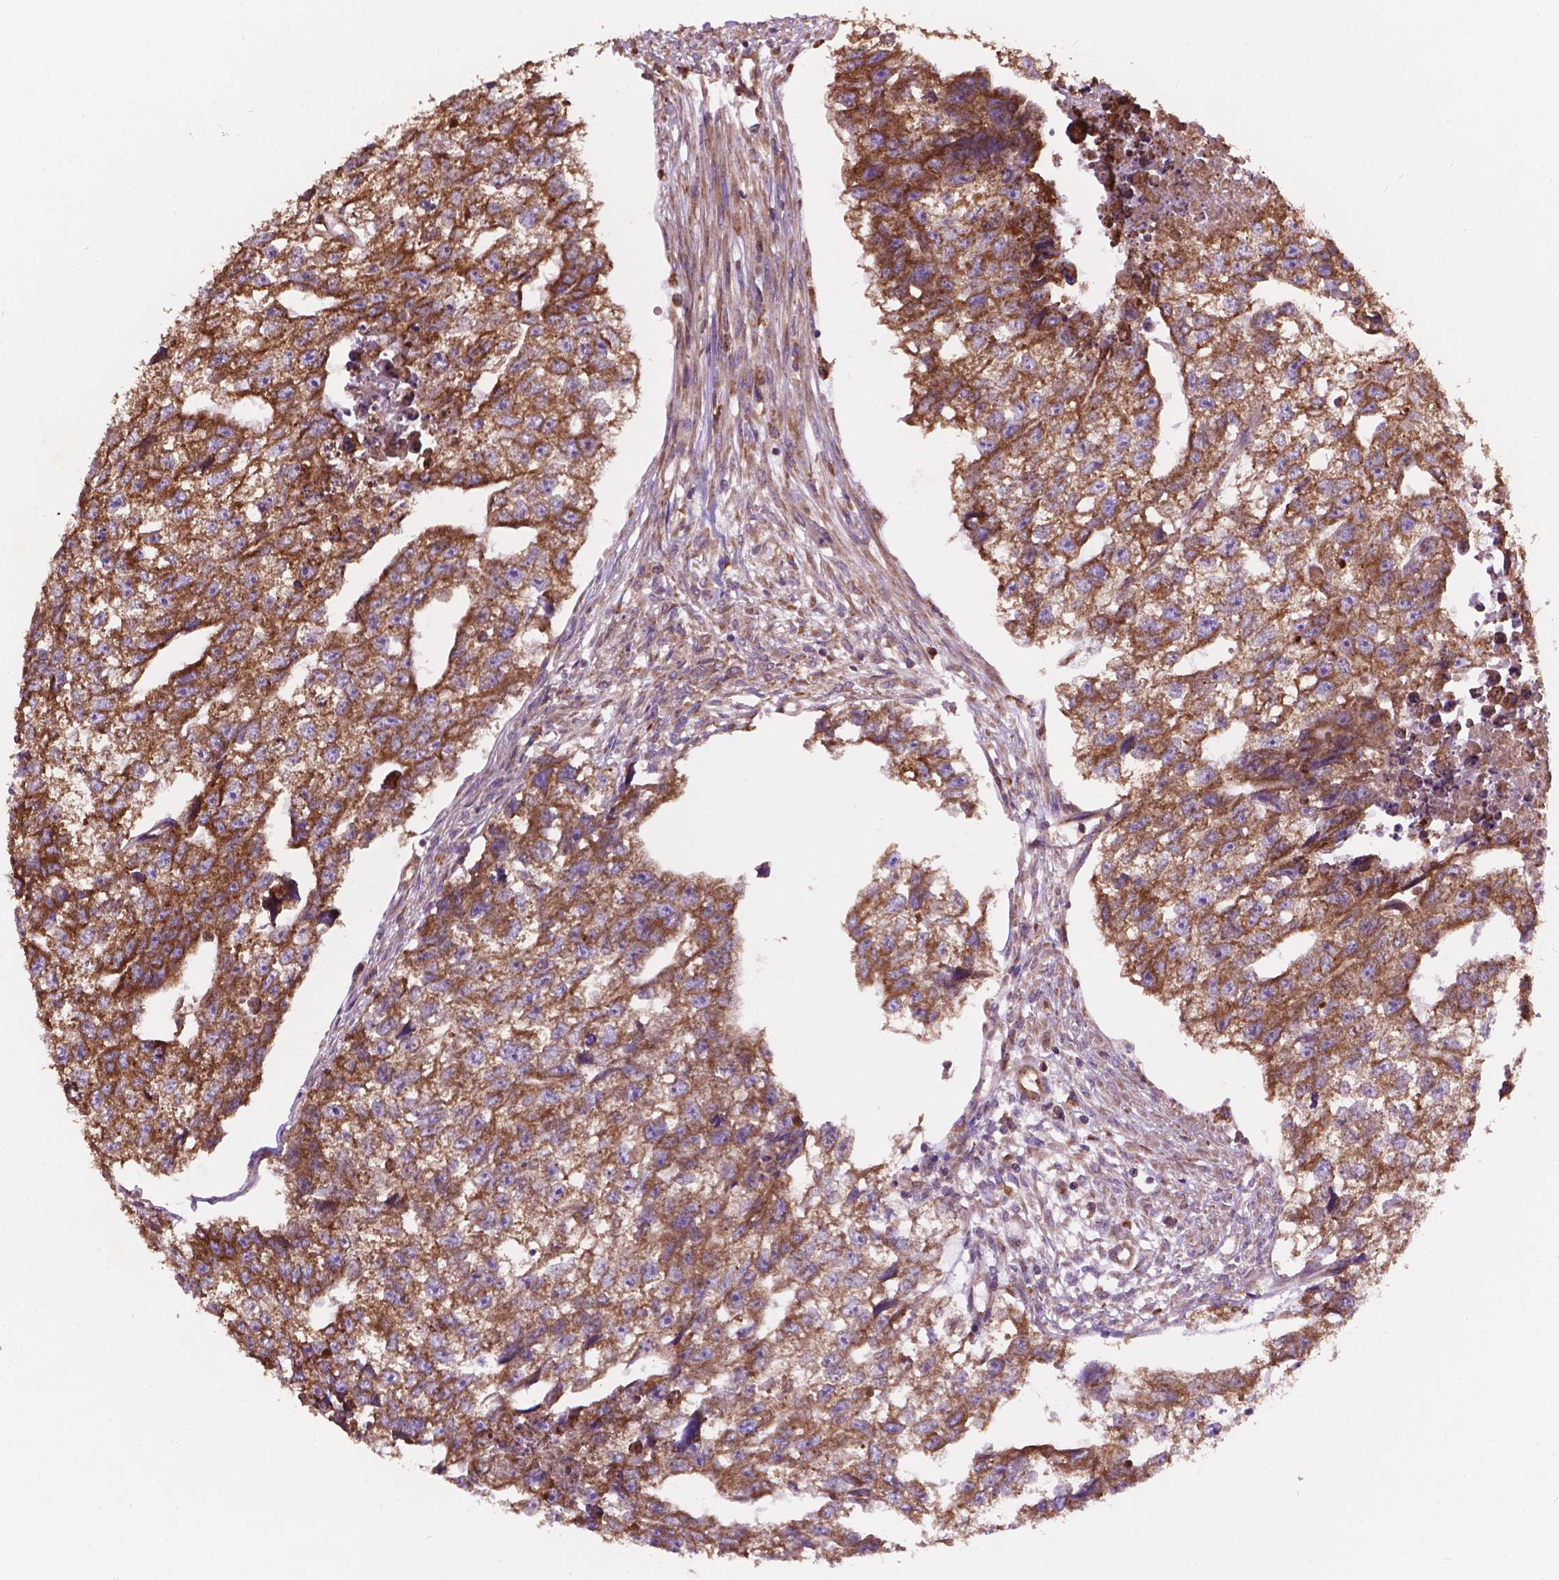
{"staining": {"intensity": "moderate", "quantity": ">75%", "location": "cytoplasmic/membranous"}, "tissue": "testis cancer", "cell_type": "Tumor cells", "image_type": "cancer", "snomed": [{"axis": "morphology", "description": "Carcinoma, Embryonal, NOS"}, {"axis": "morphology", "description": "Teratoma, malignant, NOS"}, {"axis": "topography", "description": "Testis"}], "caption": "Protein expression analysis of human testis embryonal carcinoma reveals moderate cytoplasmic/membranous staining in approximately >75% of tumor cells. (brown staining indicates protein expression, while blue staining denotes nuclei).", "gene": "CCDC71L", "patient": {"sex": "male", "age": 44}}